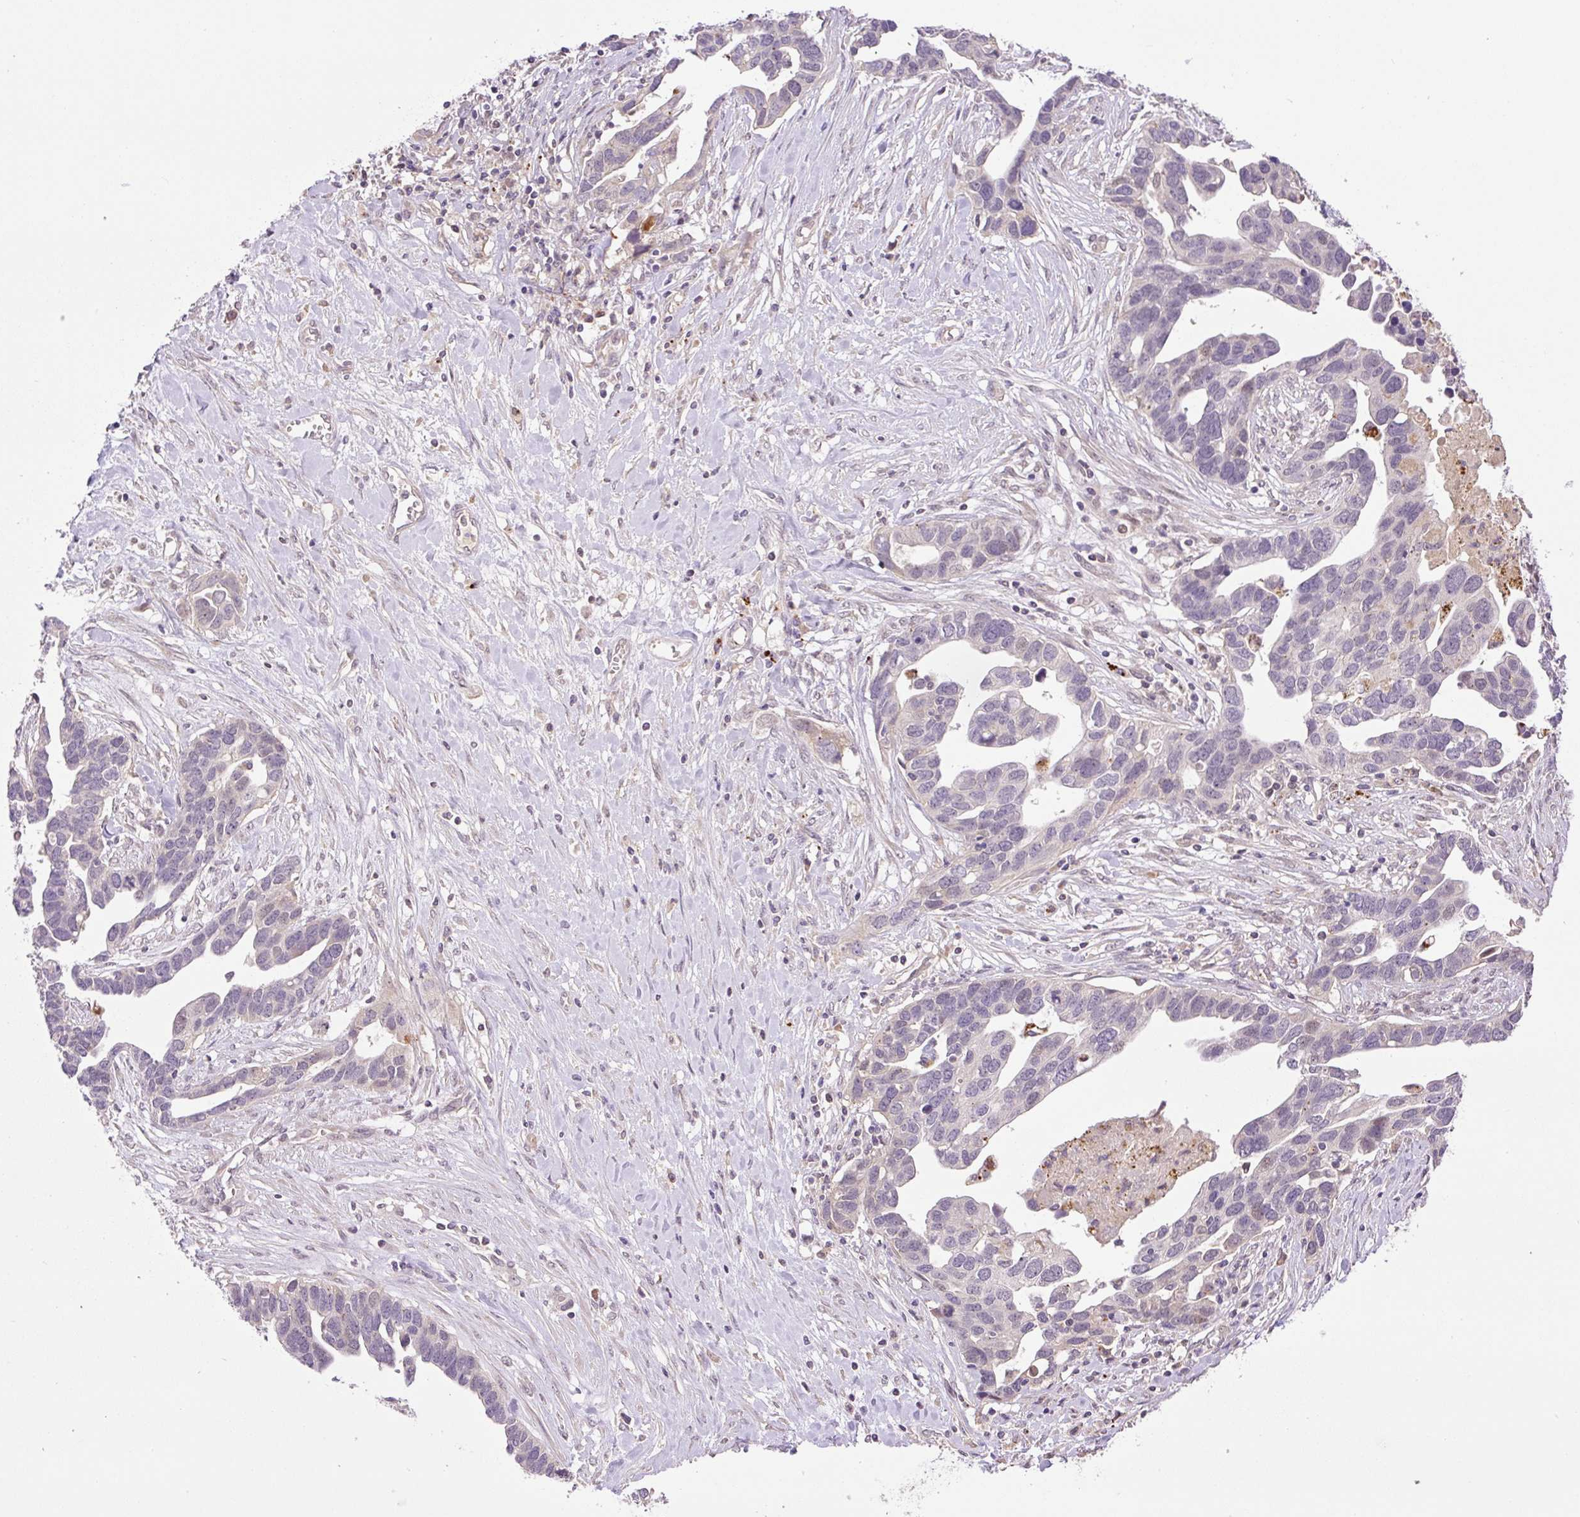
{"staining": {"intensity": "negative", "quantity": "none", "location": "none"}, "tissue": "ovarian cancer", "cell_type": "Tumor cells", "image_type": "cancer", "snomed": [{"axis": "morphology", "description": "Cystadenocarcinoma, serous, NOS"}, {"axis": "topography", "description": "Ovary"}], "caption": "High magnification brightfield microscopy of ovarian serous cystadenocarcinoma stained with DAB (brown) and counterstained with hematoxylin (blue): tumor cells show no significant expression.", "gene": "HABP4", "patient": {"sex": "female", "age": 54}}